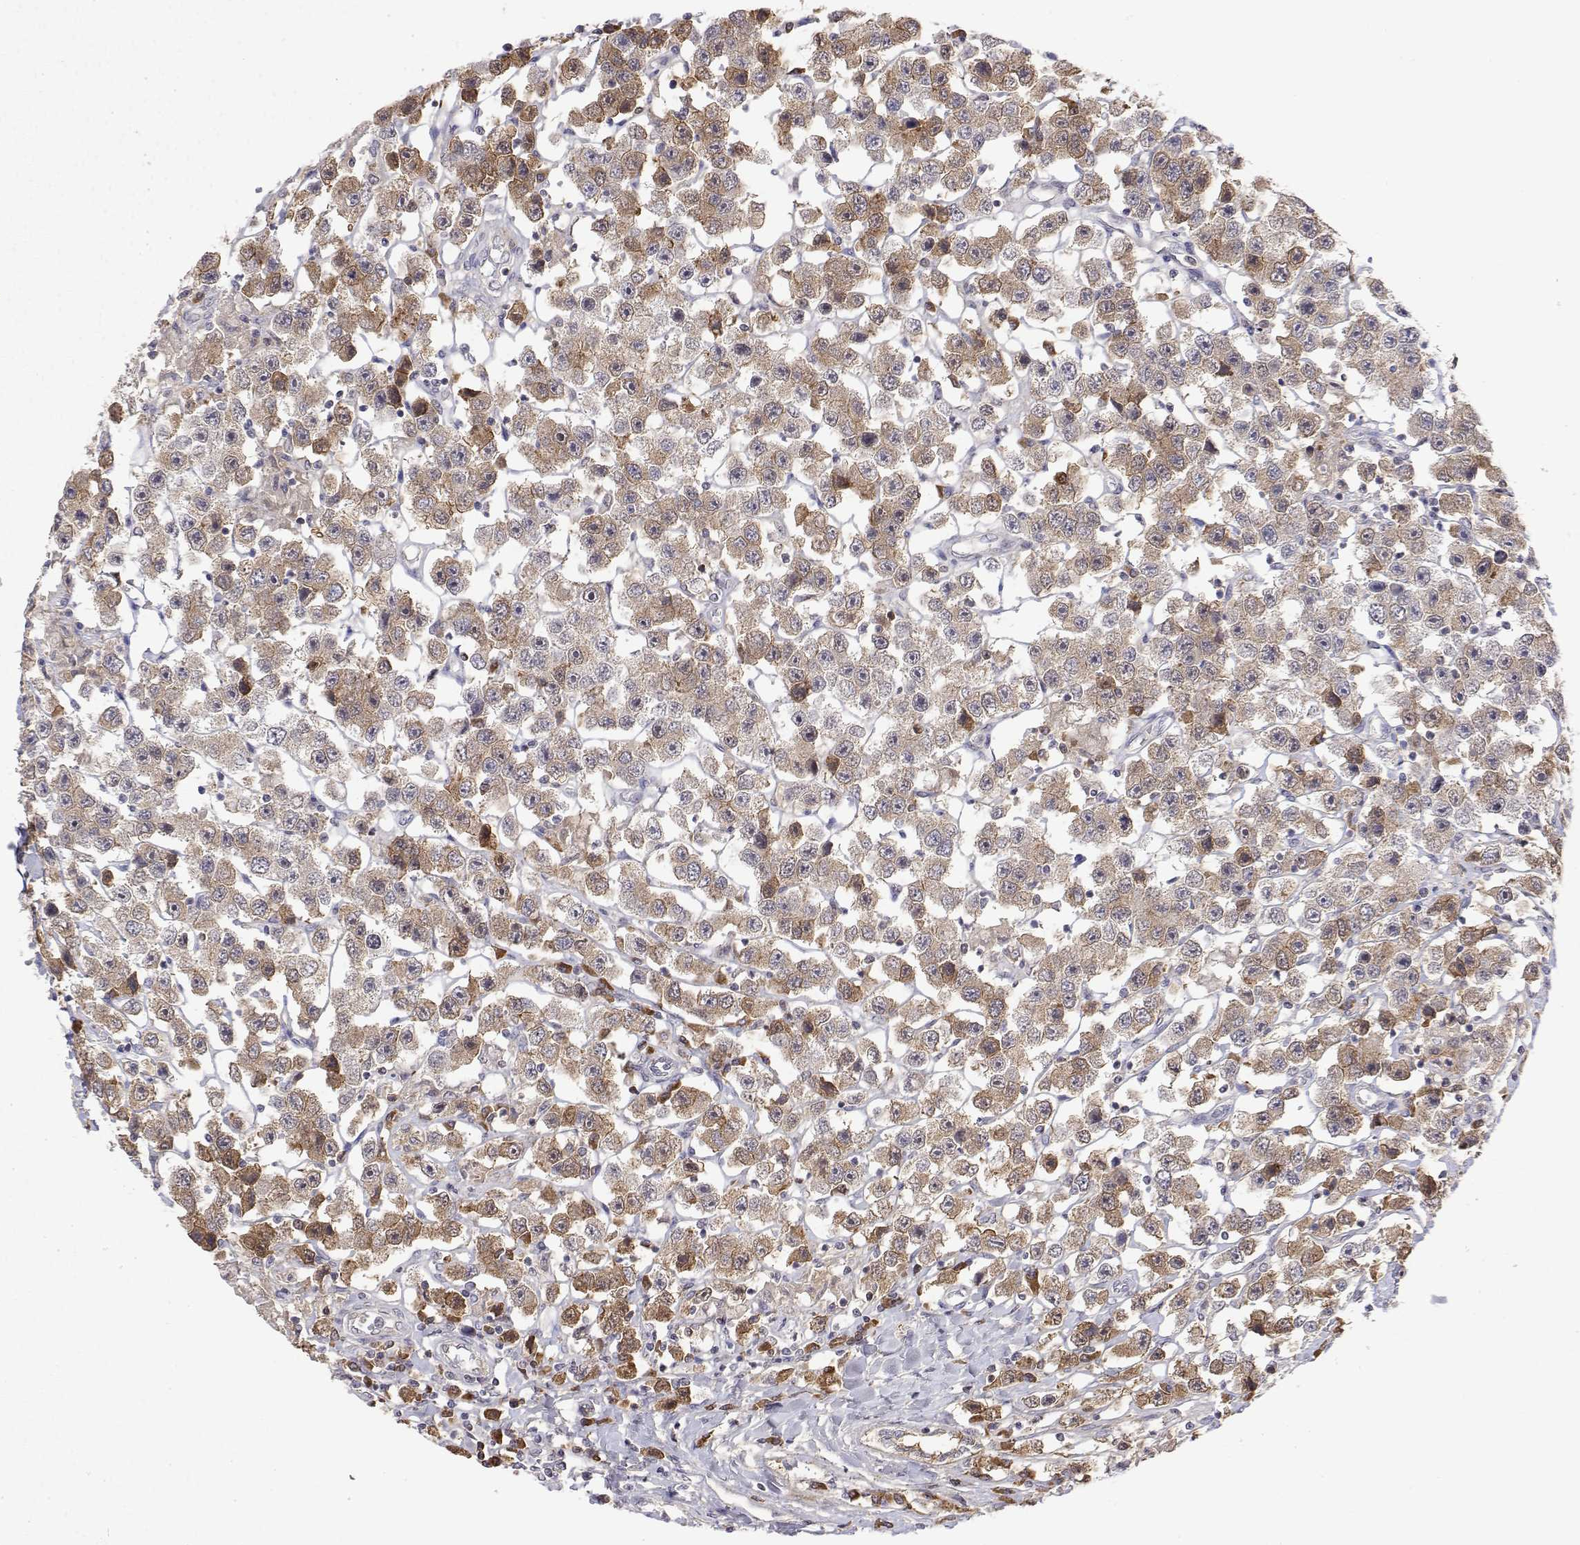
{"staining": {"intensity": "moderate", "quantity": "25%-75%", "location": "cytoplasmic/membranous"}, "tissue": "testis cancer", "cell_type": "Tumor cells", "image_type": "cancer", "snomed": [{"axis": "morphology", "description": "Seminoma, NOS"}, {"axis": "topography", "description": "Testis"}], "caption": "Protein expression analysis of human testis seminoma reveals moderate cytoplasmic/membranous staining in about 25%-75% of tumor cells. Using DAB (3,3'-diaminobenzidine) (brown) and hematoxylin (blue) stains, captured at high magnification using brightfield microscopy.", "gene": "IGFBP4", "patient": {"sex": "male", "age": 45}}